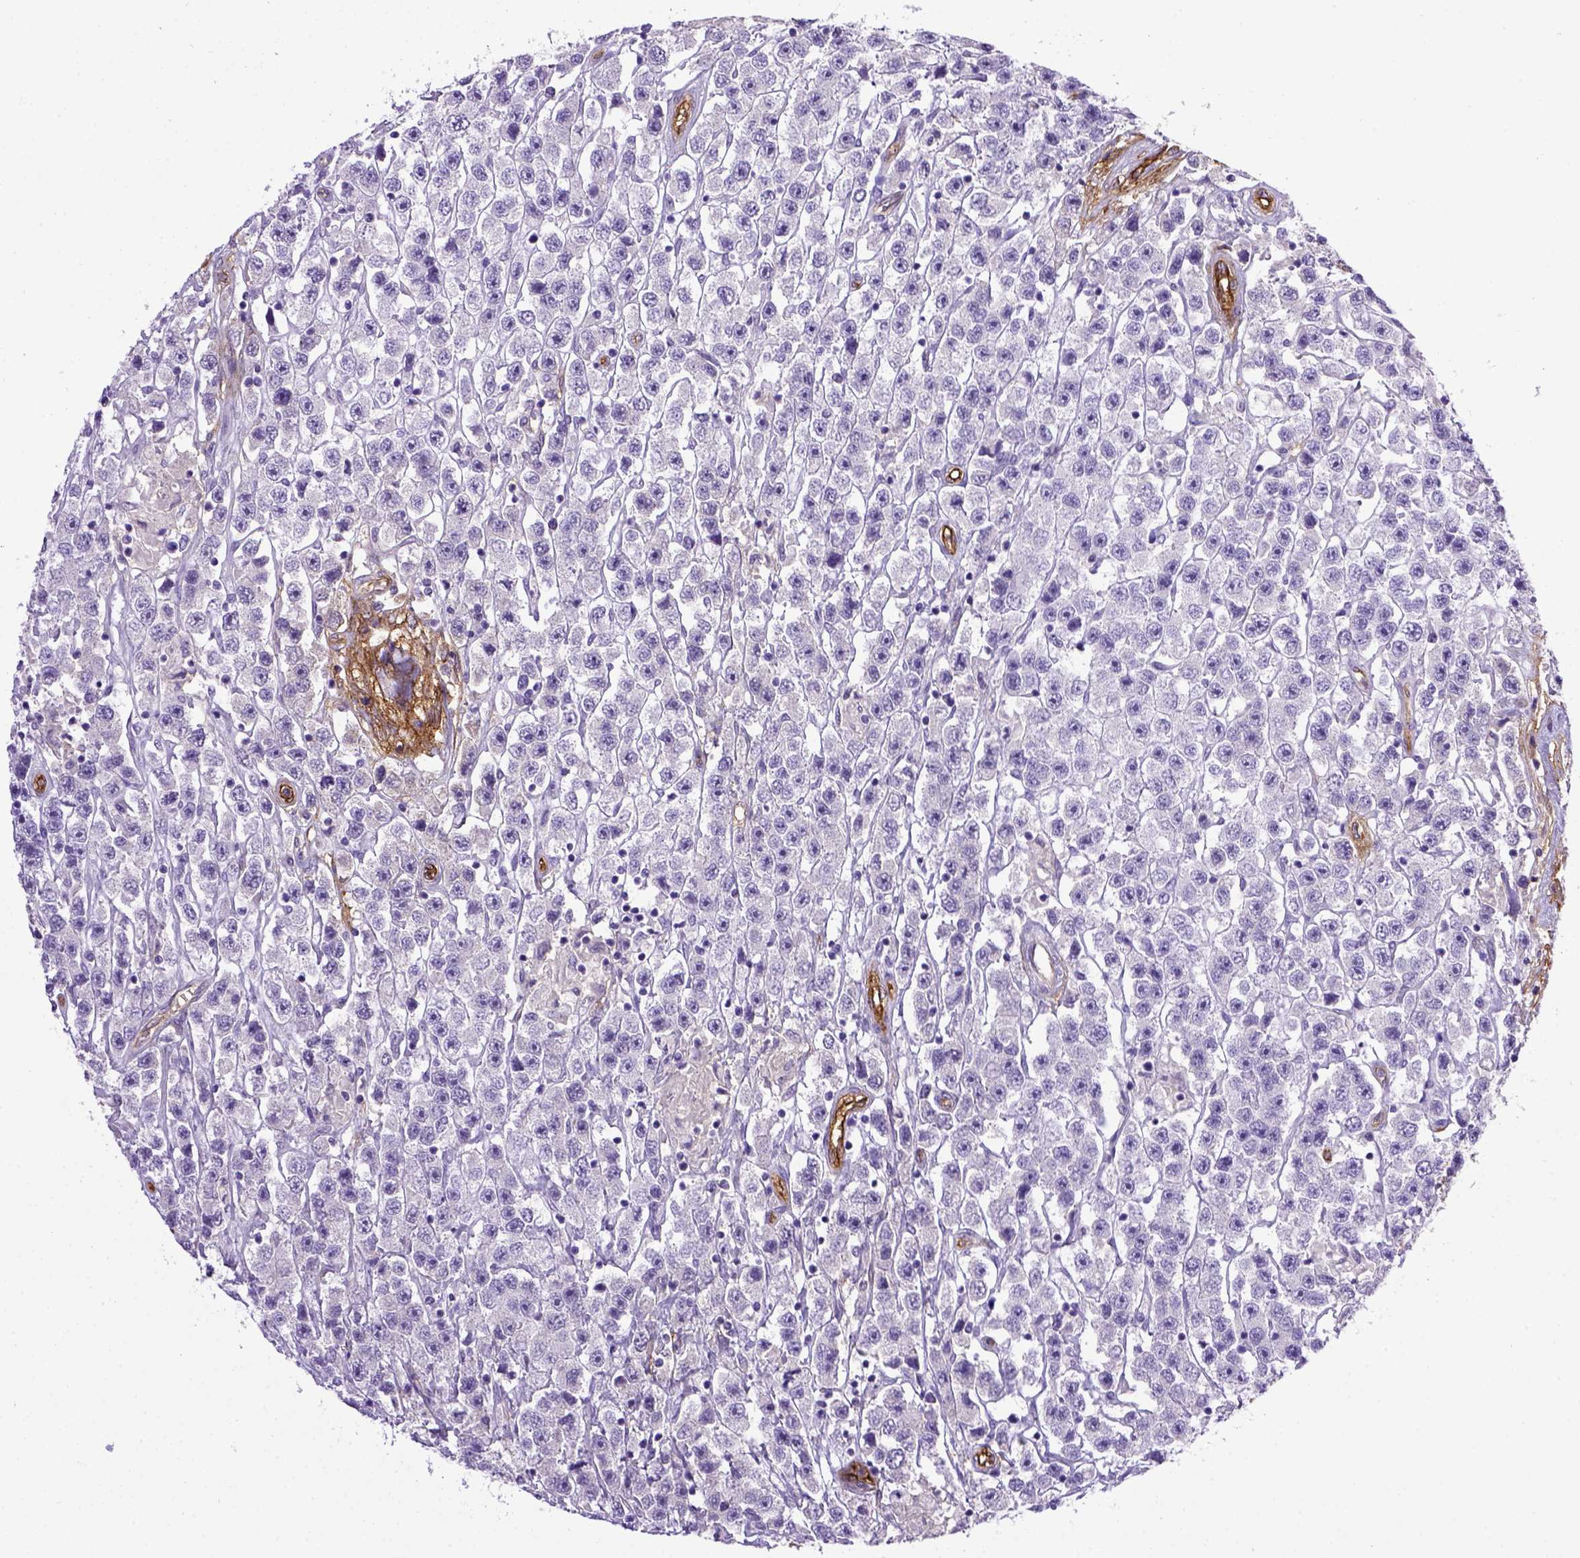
{"staining": {"intensity": "negative", "quantity": "none", "location": "none"}, "tissue": "testis cancer", "cell_type": "Tumor cells", "image_type": "cancer", "snomed": [{"axis": "morphology", "description": "Seminoma, NOS"}, {"axis": "topography", "description": "Testis"}], "caption": "A high-resolution histopathology image shows IHC staining of testis cancer (seminoma), which exhibits no significant positivity in tumor cells.", "gene": "ENG", "patient": {"sex": "male", "age": 45}}